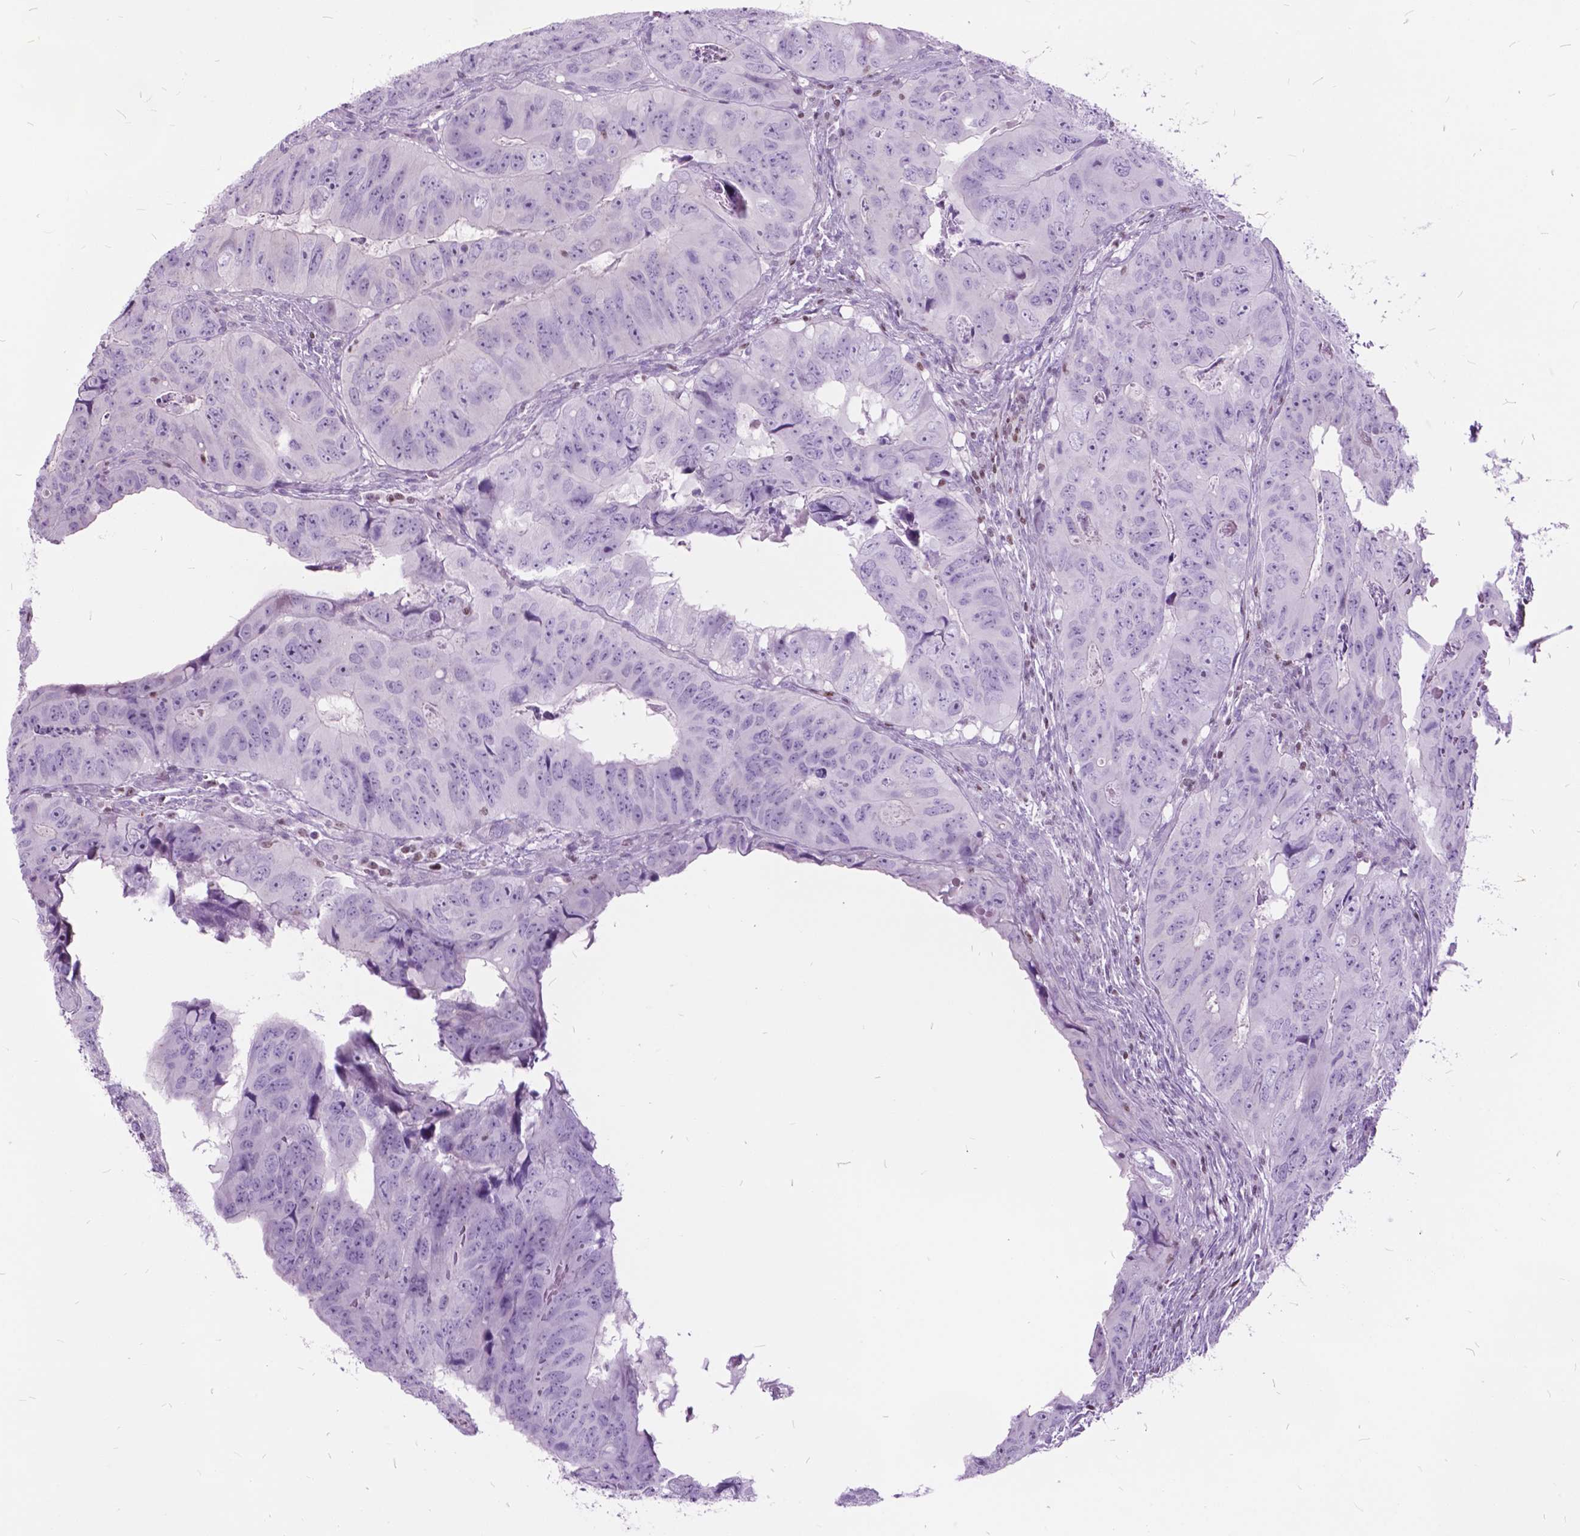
{"staining": {"intensity": "negative", "quantity": "none", "location": "none"}, "tissue": "colorectal cancer", "cell_type": "Tumor cells", "image_type": "cancer", "snomed": [{"axis": "morphology", "description": "Adenocarcinoma, NOS"}, {"axis": "topography", "description": "Colon"}], "caption": "Immunohistochemistry of human colorectal cancer displays no positivity in tumor cells. (DAB immunohistochemistry (IHC), high magnification).", "gene": "SP140", "patient": {"sex": "male", "age": 79}}